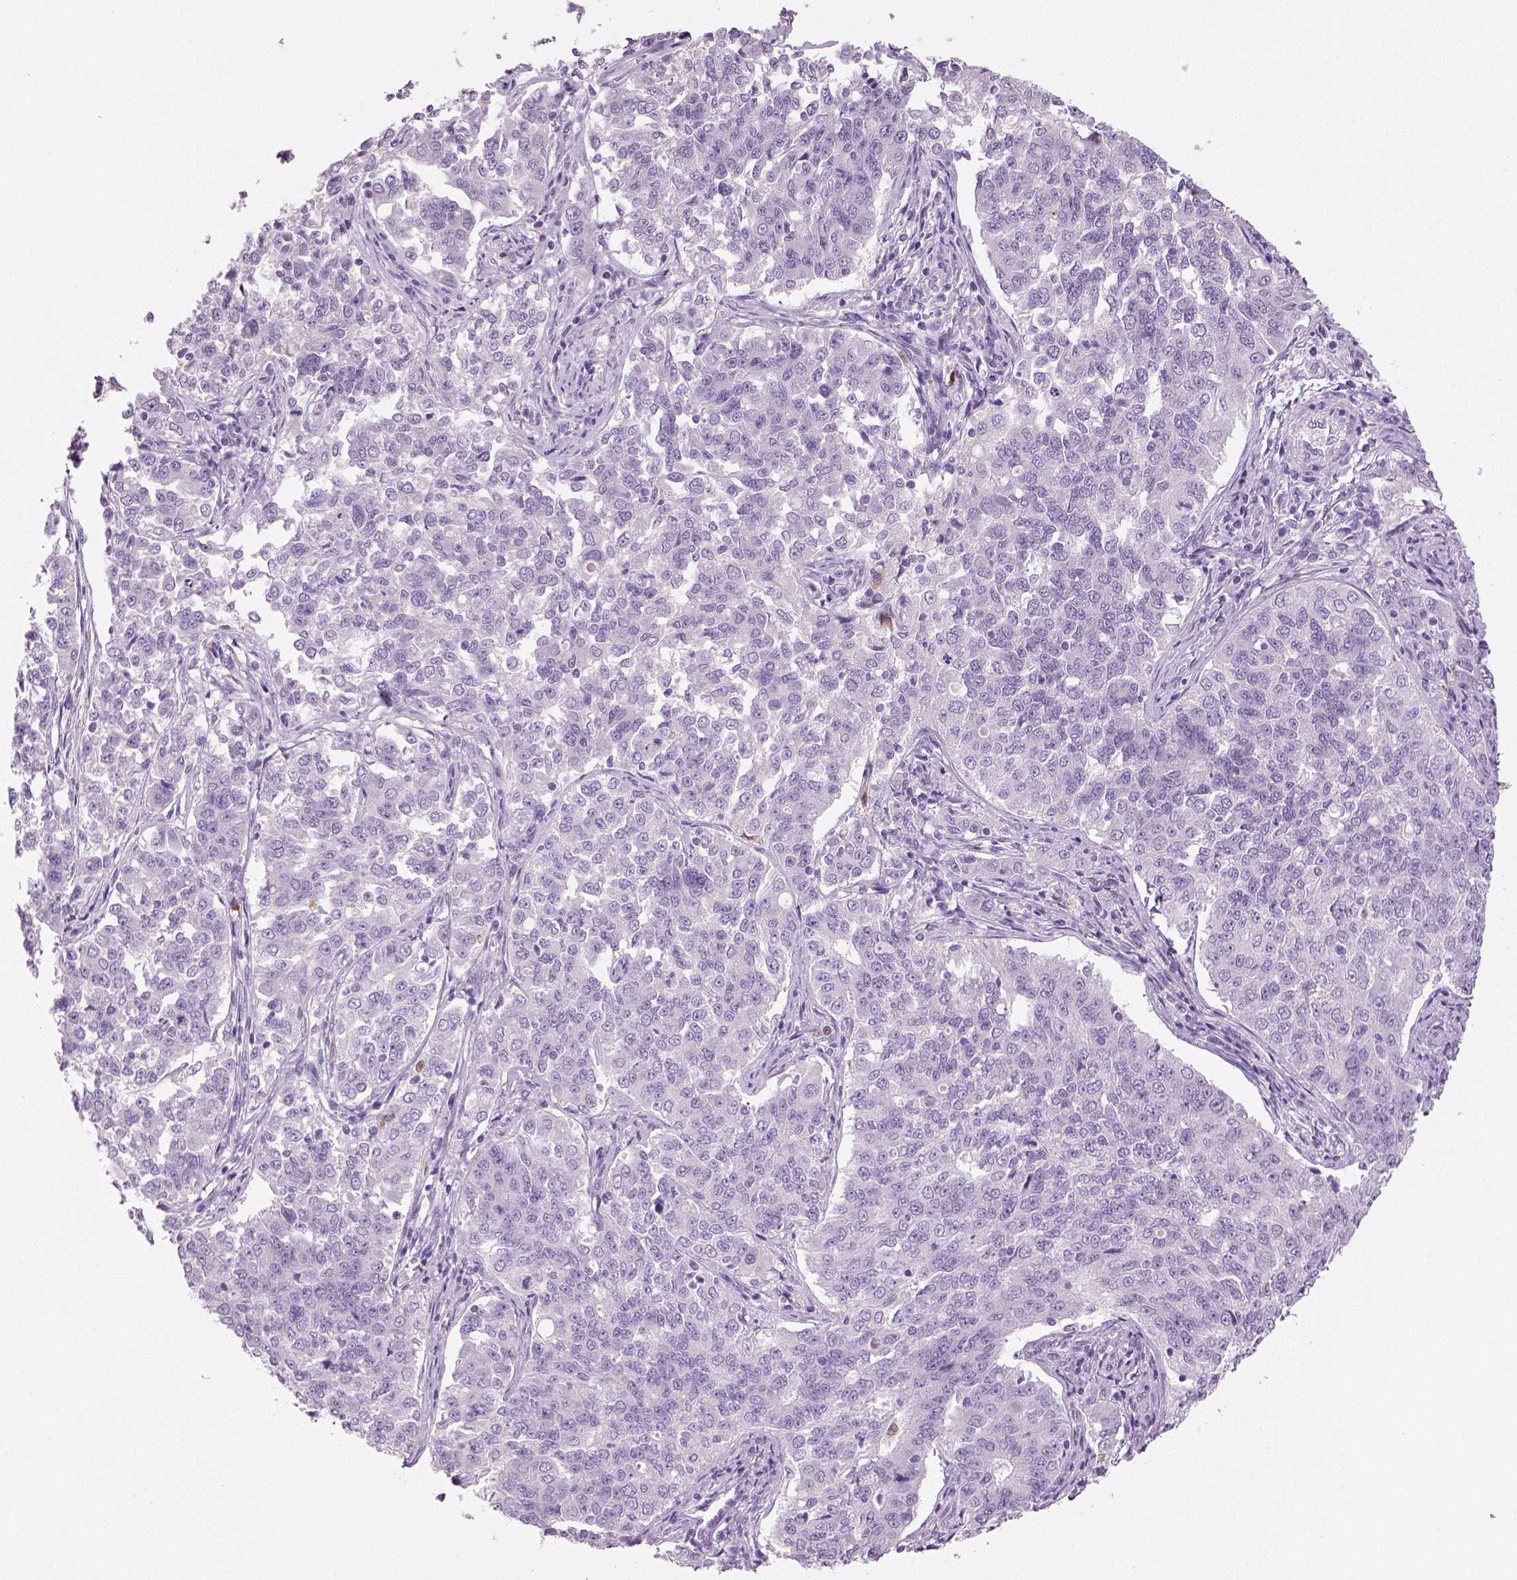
{"staining": {"intensity": "negative", "quantity": "none", "location": "none"}, "tissue": "endometrial cancer", "cell_type": "Tumor cells", "image_type": "cancer", "snomed": [{"axis": "morphology", "description": "Adenocarcinoma, NOS"}, {"axis": "topography", "description": "Endometrium"}], "caption": "Endometrial cancer (adenocarcinoma) was stained to show a protein in brown. There is no significant positivity in tumor cells. (DAB (3,3'-diaminobenzidine) immunohistochemistry (IHC), high magnification).", "gene": "NECAB2", "patient": {"sex": "female", "age": 43}}